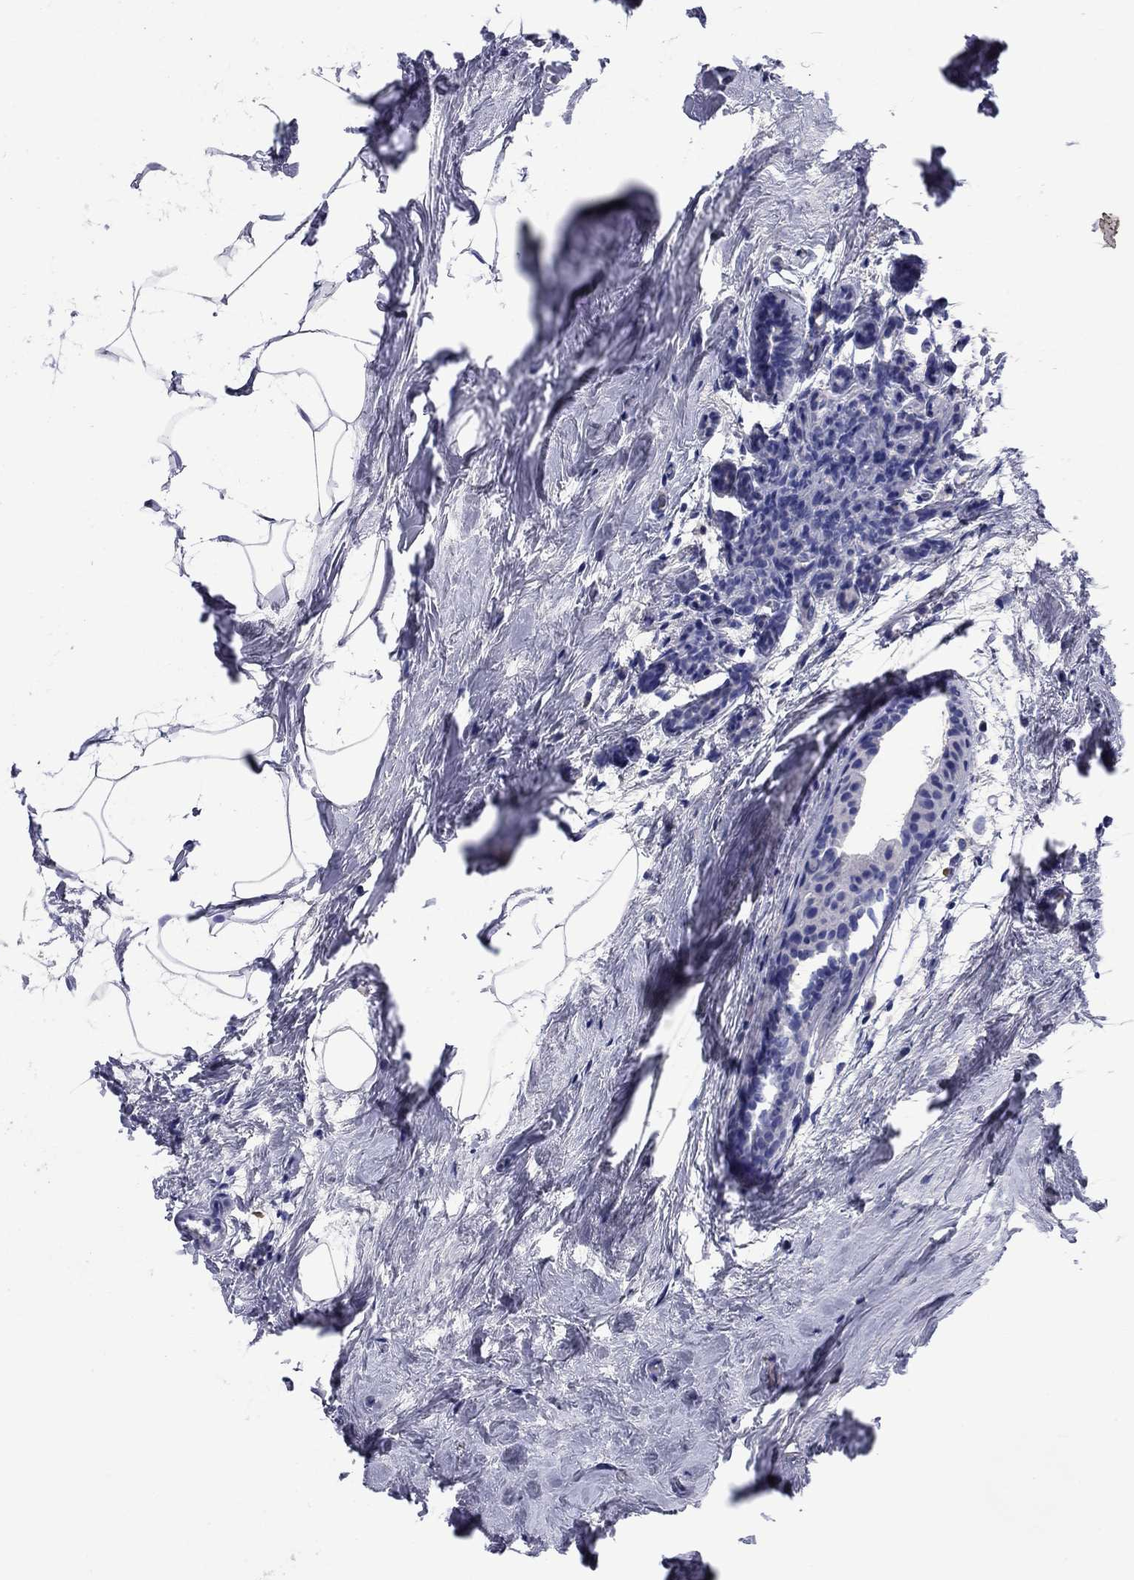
{"staining": {"intensity": "negative", "quantity": "none", "location": "none"}, "tissue": "breast cancer", "cell_type": "Tumor cells", "image_type": "cancer", "snomed": [{"axis": "morphology", "description": "Duct carcinoma"}, {"axis": "topography", "description": "Breast"}], "caption": "A photomicrograph of invasive ductal carcinoma (breast) stained for a protein shows no brown staining in tumor cells. (DAB immunohistochemistry (IHC), high magnification).", "gene": "TFR2", "patient": {"sex": "female", "age": 55}}